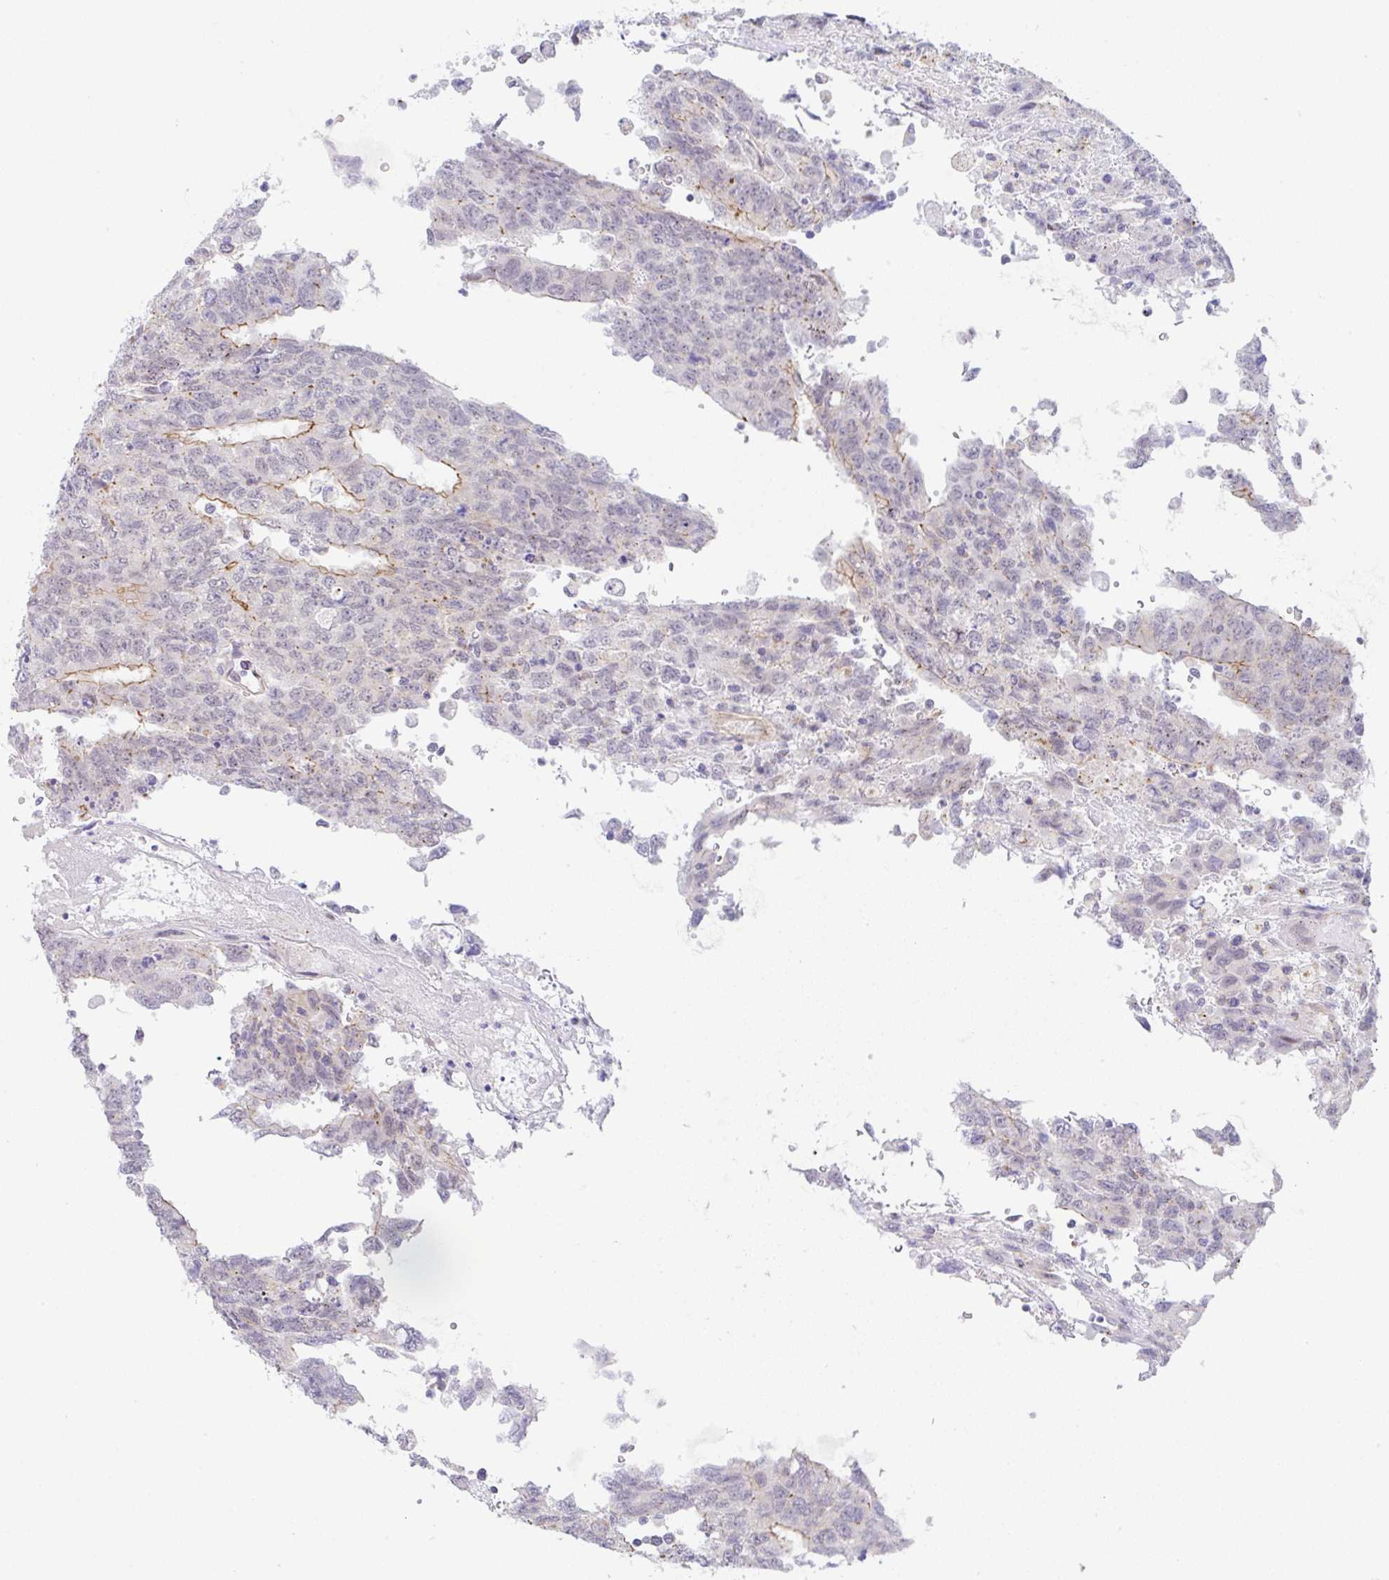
{"staining": {"intensity": "moderate", "quantity": "<25%", "location": "cytoplasmic/membranous"}, "tissue": "testis cancer", "cell_type": "Tumor cells", "image_type": "cancer", "snomed": [{"axis": "morphology", "description": "Carcinoma, Embryonal, NOS"}, {"axis": "topography", "description": "Testis"}], "caption": "High-power microscopy captured an immunohistochemistry image of testis cancer, revealing moderate cytoplasmic/membranous expression in about <25% of tumor cells.", "gene": "CGNL1", "patient": {"sex": "male", "age": 34}}